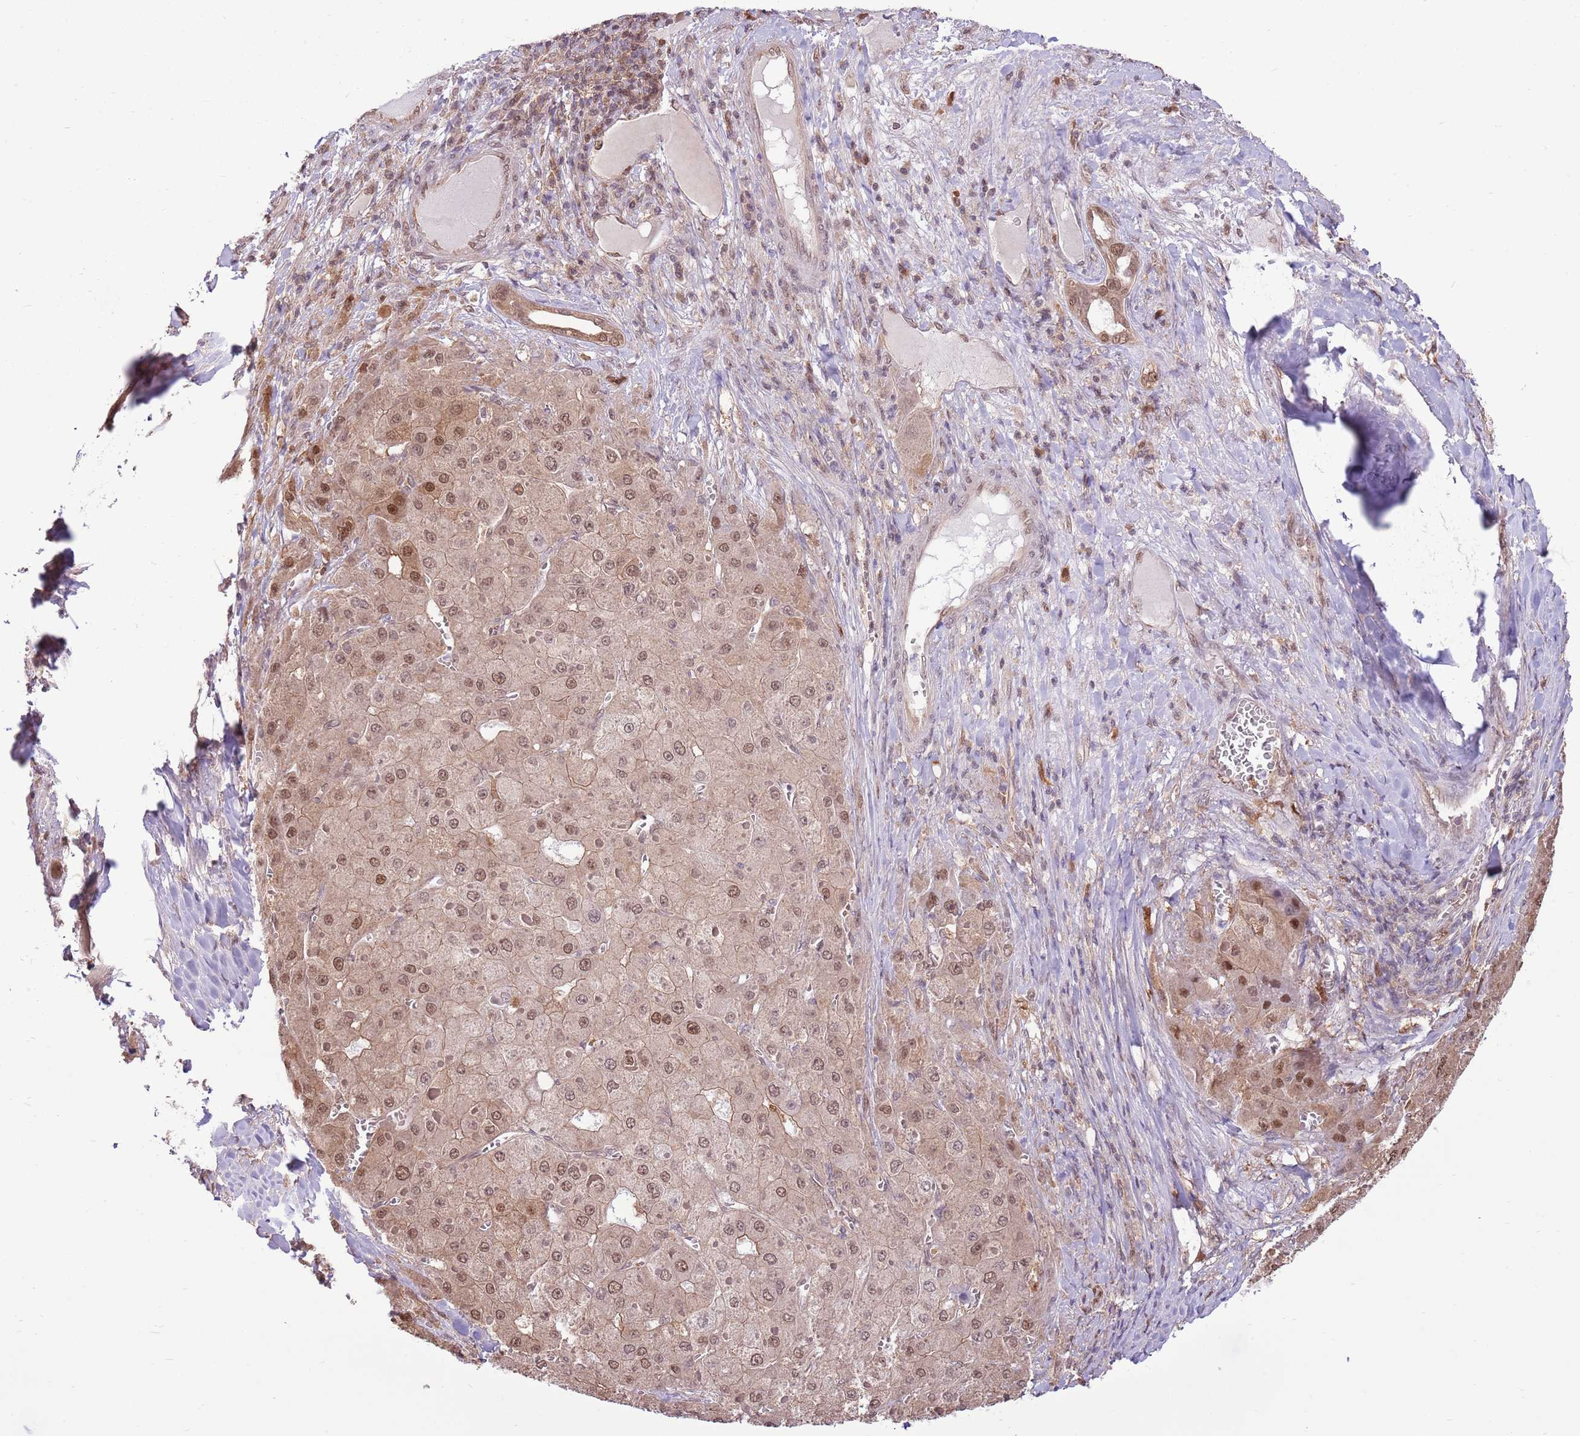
{"staining": {"intensity": "moderate", "quantity": "25%-75%", "location": "nuclear"}, "tissue": "liver cancer", "cell_type": "Tumor cells", "image_type": "cancer", "snomed": [{"axis": "morphology", "description": "Carcinoma, Hepatocellular, NOS"}, {"axis": "topography", "description": "Liver"}], "caption": "DAB (3,3'-diaminobenzidine) immunohistochemical staining of liver cancer reveals moderate nuclear protein staining in about 25%-75% of tumor cells. The staining was performed using DAB, with brown indicating positive protein expression. Nuclei are stained blue with hematoxylin.", "gene": "NSFL1C", "patient": {"sex": "female", "age": 73}}